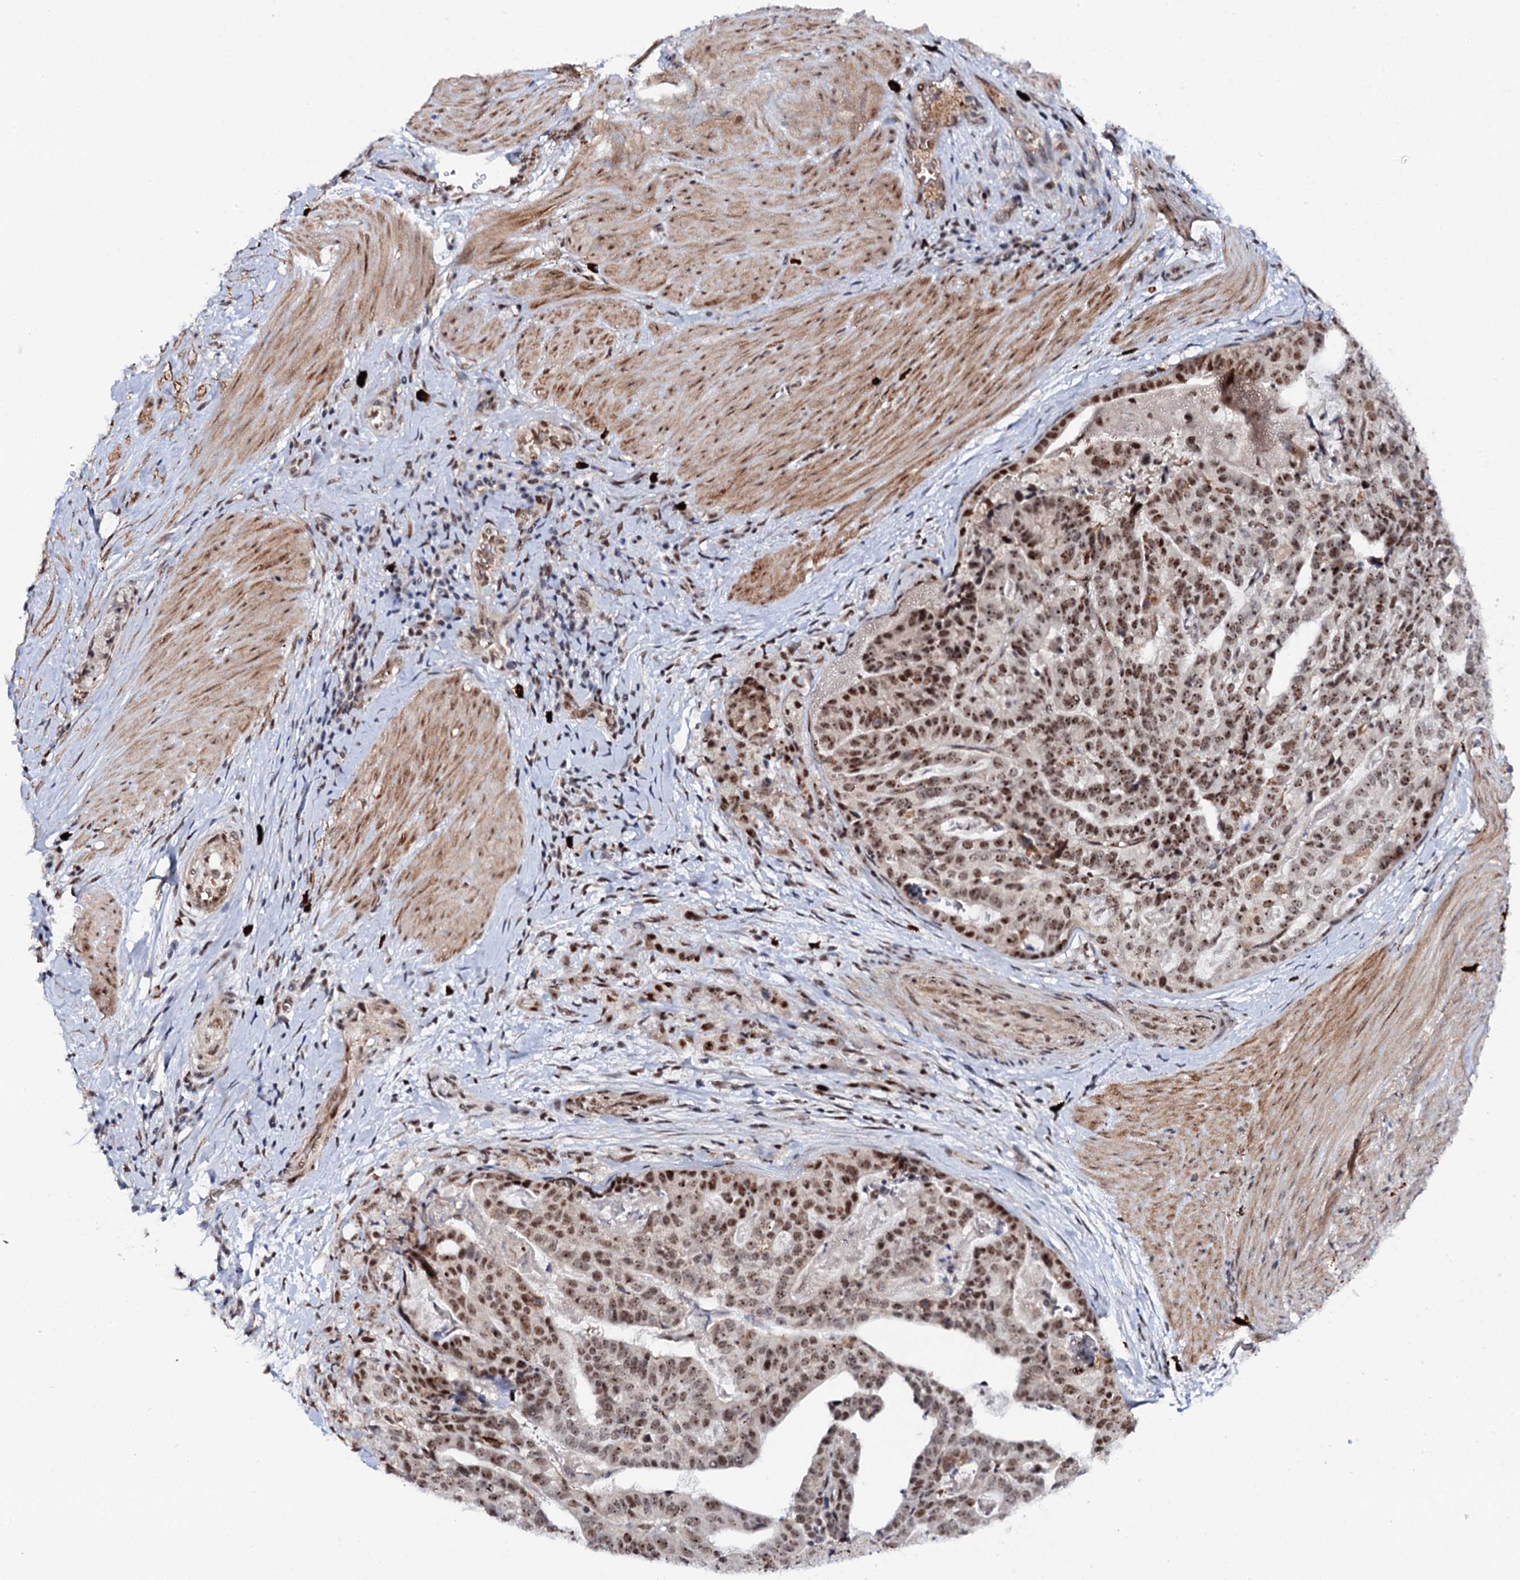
{"staining": {"intensity": "moderate", "quantity": ">75%", "location": "nuclear"}, "tissue": "stomach cancer", "cell_type": "Tumor cells", "image_type": "cancer", "snomed": [{"axis": "morphology", "description": "Adenocarcinoma, NOS"}, {"axis": "topography", "description": "Stomach"}], "caption": "Immunohistochemistry (IHC) staining of adenocarcinoma (stomach), which displays medium levels of moderate nuclear staining in about >75% of tumor cells indicating moderate nuclear protein staining. The staining was performed using DAB (3,3'-diaminobenzidine) (brown) for protein detection and nuclei were counterstained in hematoxylin (blue).", "gene": "BUD13", "patient": {"sex": "male", "age": 48}}